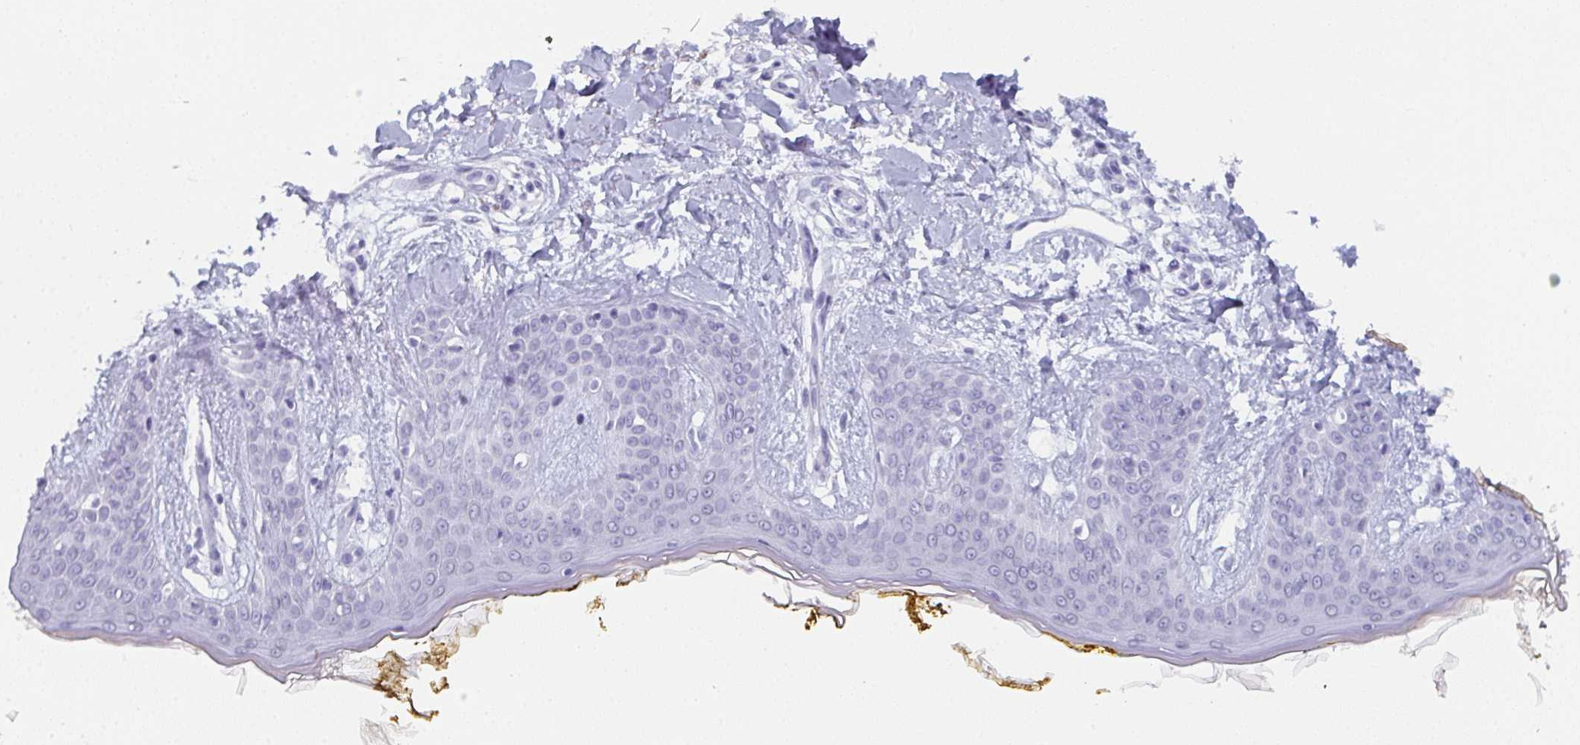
{"staining": {"intensity": "negative", "quantity": "none", "location": "none"}, "tissue": "skin", "cell_type": "Fibroblasts", "image_type": "normal", "snomed": [{"axis": "morphology", "description": "Normal tissue, NOS"}, {"axis": "topography", "description": "Skin"}], "caption": "Immunohistochemistry (IHC) photomicrograph of normal human skin stained for a protein (brown), which demonstrates no positivity in fibroblasts.", "gene": "PYCR3", "patient": {"sex": "female", "age": 34}}